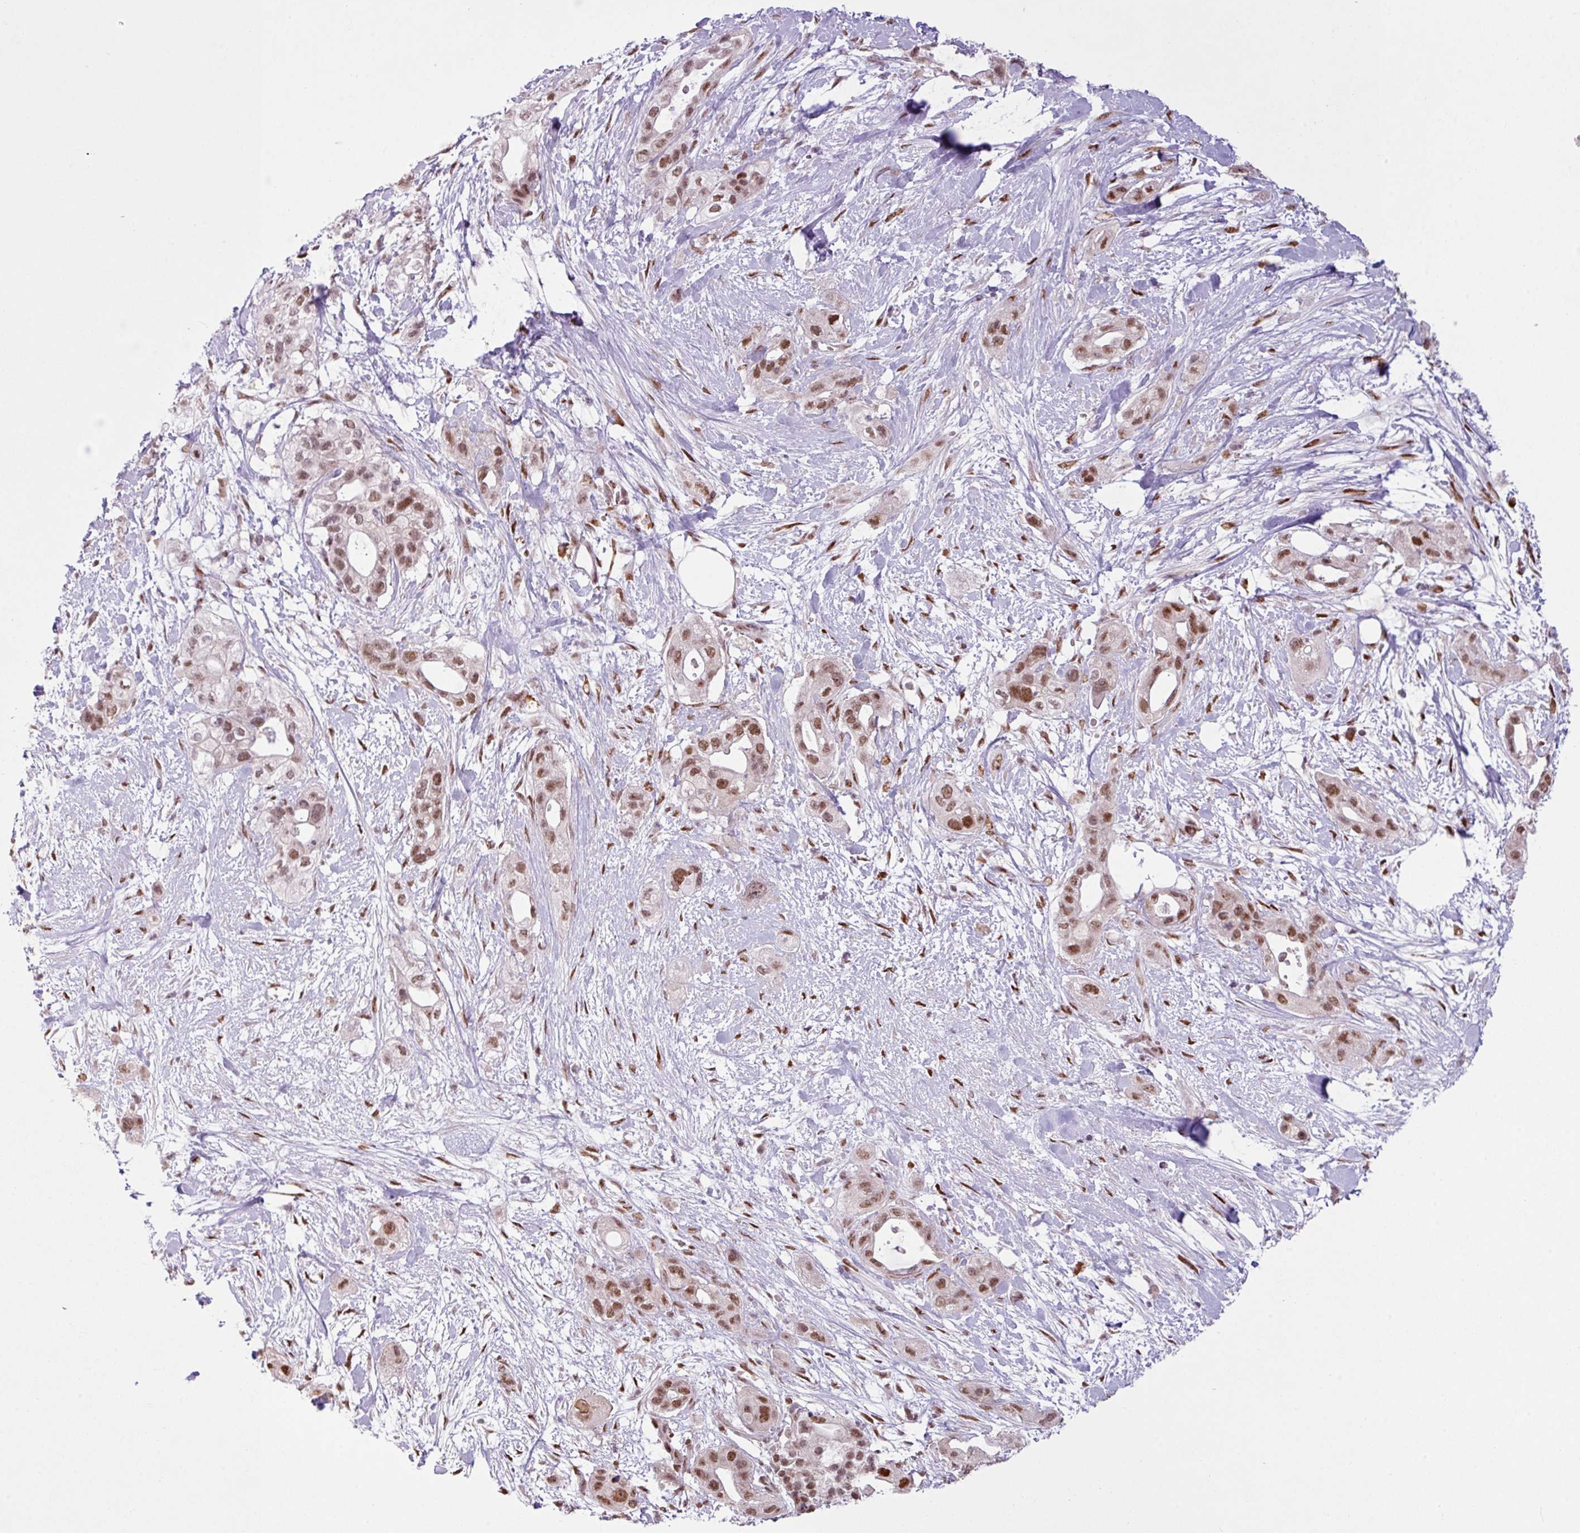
{"staining": {"intensity": "moderate", "quantity": ">75%", "location": "nuclear"}, "tissue": "pancreatic cancer", "cell_type": "Tumor cells", "image_type": "cancer", "snomed": [{"axis": "morphology", "description": "Adenocarcinoma, NOS"}, {"axis": "topography", "description": "Pancreas"}], "caption": "This histopathology image shows immunohistochemistry (IHC) staining of pancreatic cancer, with medium moderate nuclear expression in about >75% of tumor cells.", "gene": "PRDM5", "patient": {"sex": "male", "age": 44}}